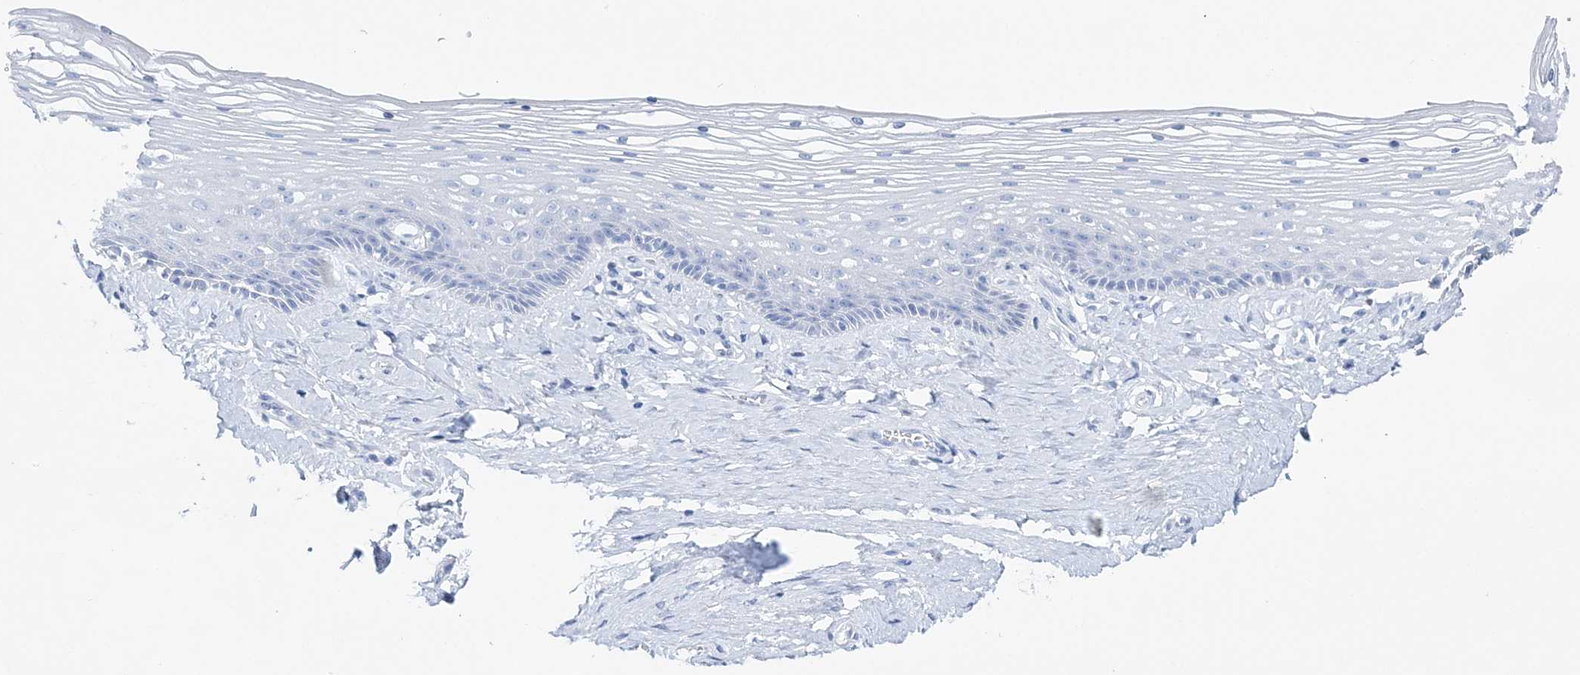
{"staining": {"intensity": "negative", "quantity": "none", "location": "none"}, "tissue": "vagina", "cell_type": "Squamous epithelial cells", "image_type": "normal", "snomed": [{"axis": "morphology", "description": "Normal tissue, NOS"}, {"axis": "topography", "description": "Vagina"}], "caption": "IHC of unremarkable vagina demonstrates no staining in squamous epithelial cells.", "gene": "TSPYL6", "patient": {"sex": "female", "age": 46}}